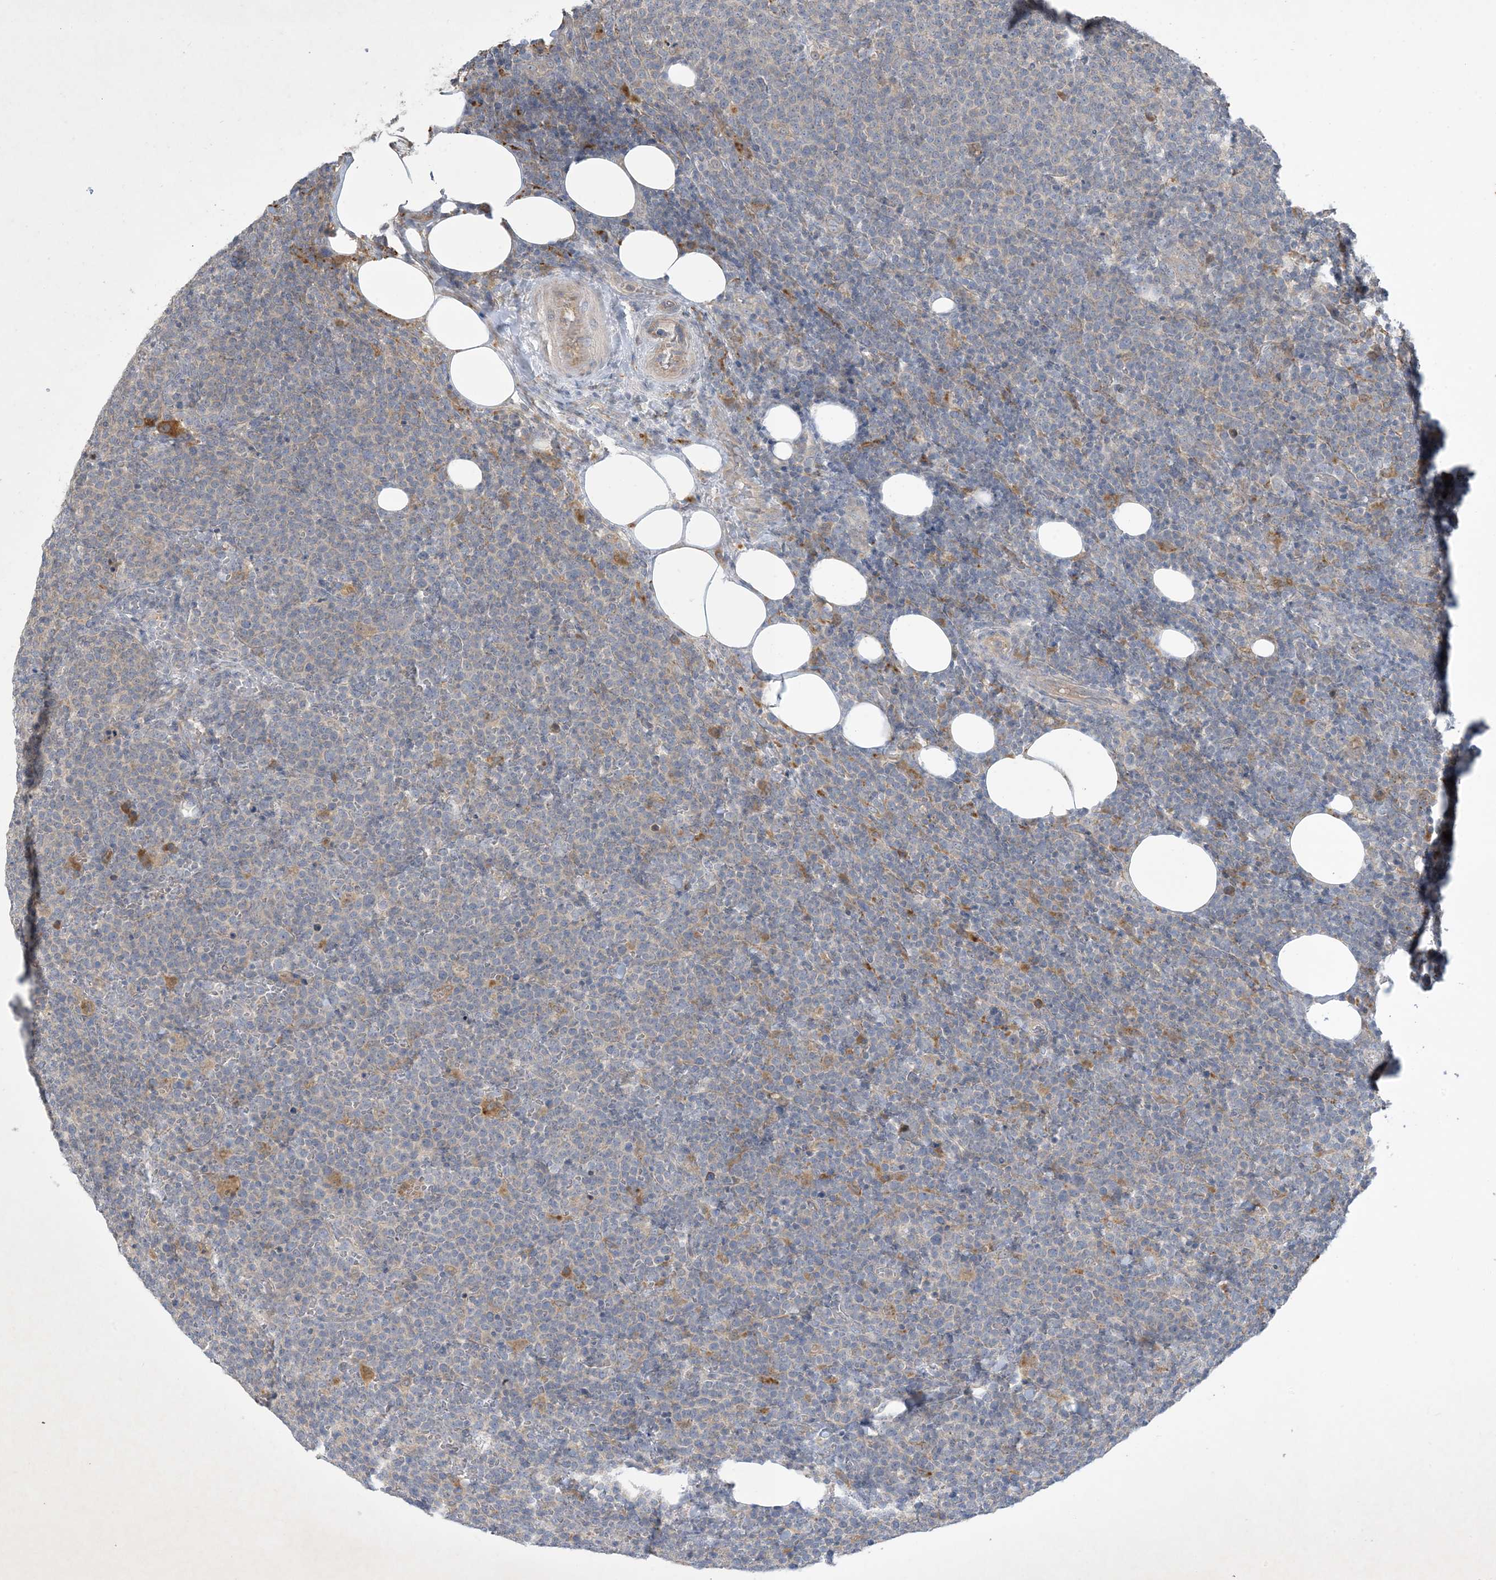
{"staining": {"intensity": "negative", "quantity": "none", "location": "none"}, "tissue": "lymphoma", "cell_type": "Tumor cells", "image_type": "cancer", "snomed": [{"axis": "morphology", "description": "Malignant lymphoma, non-Hodgkin's type, High grade"}, {"axis": "topography", "description": "Lymph node"}], "caption": "This is a photomicrograph of IHC staining of malignant lymphoma, non-Hodgkin's type (high-grade), which shows no staining in tumor cells.", "gene": "MRPS18A", "patient": {"sex": "male", "age": 61}}